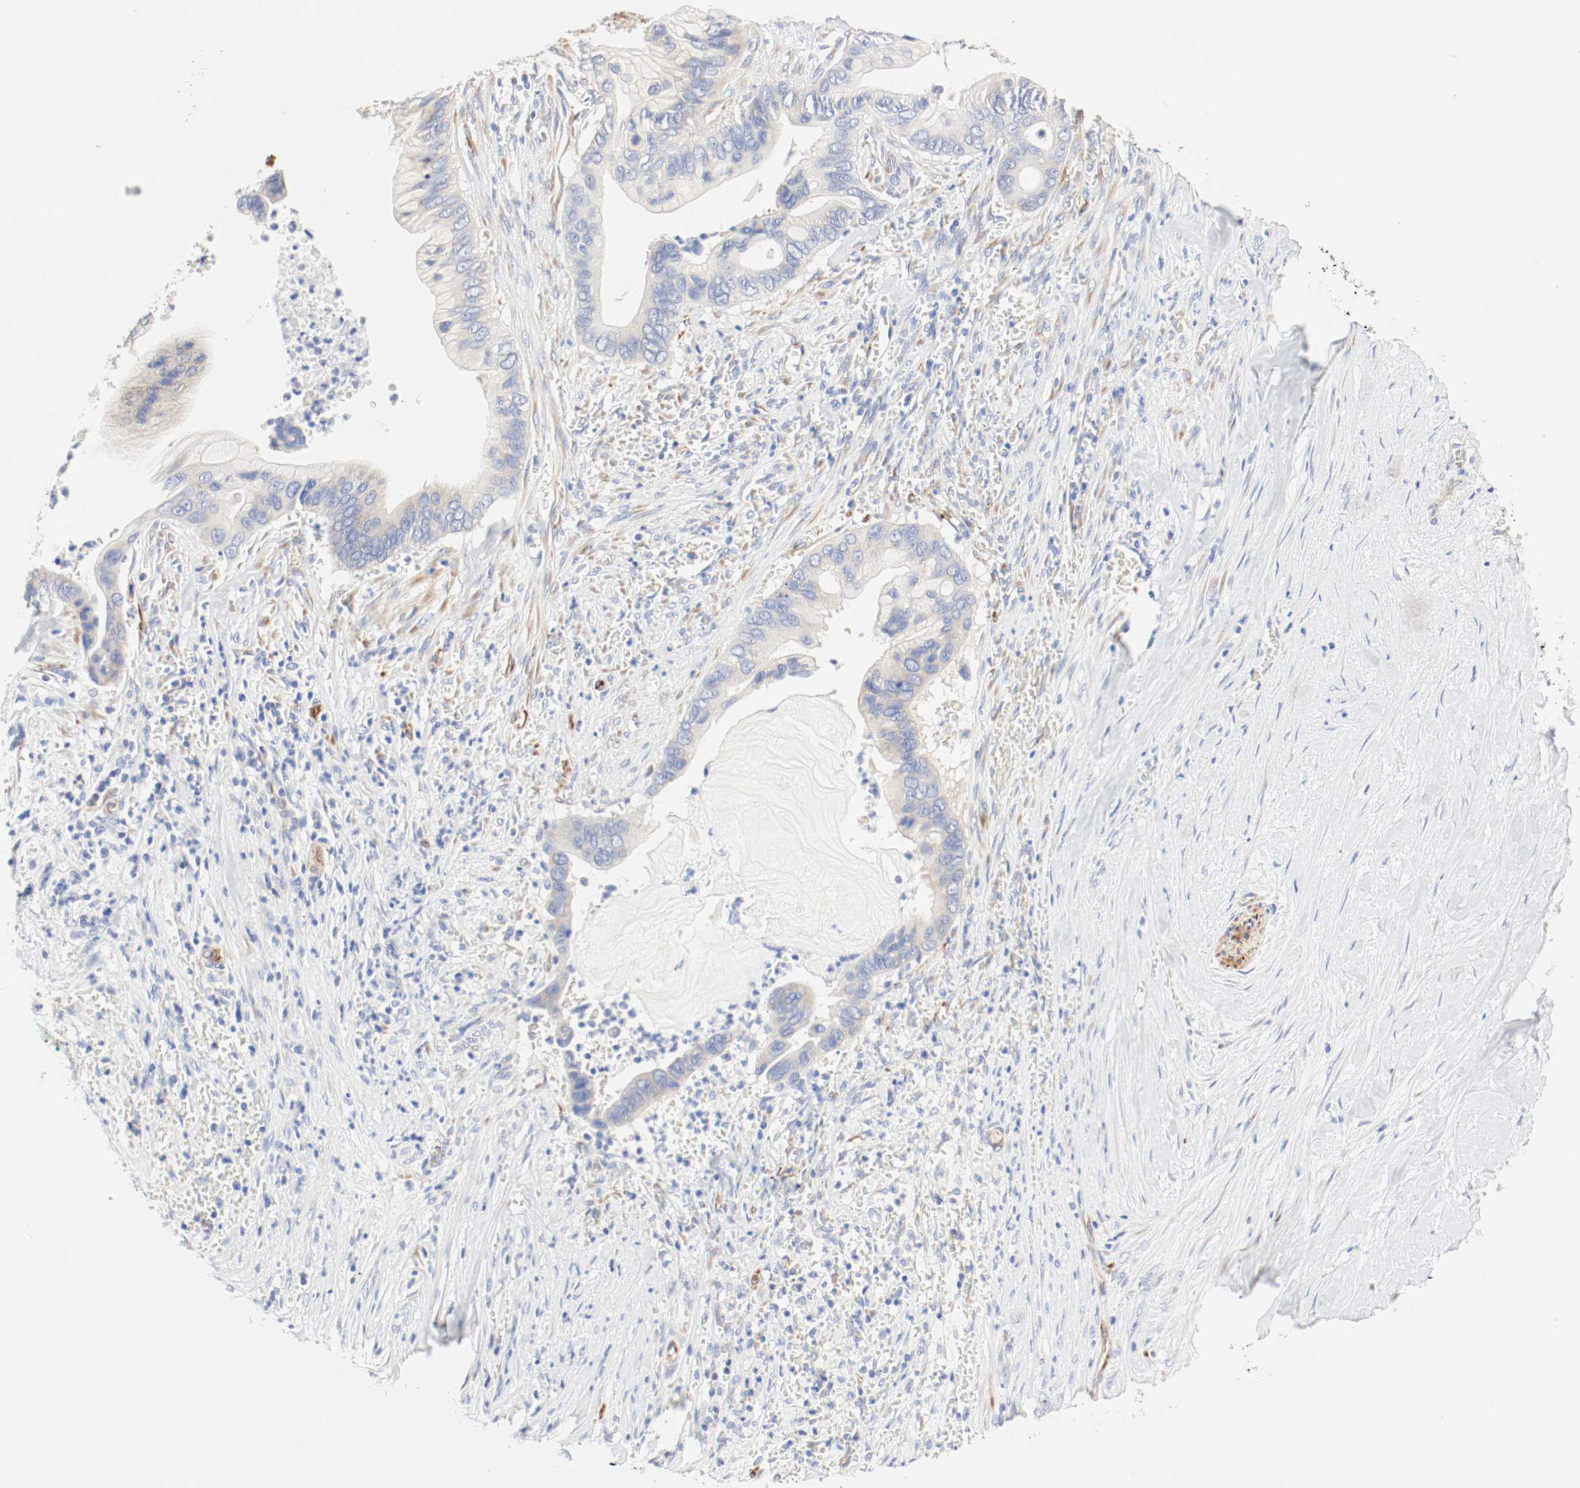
{"staining": {"intensity": "weak", "quantity": "25%-75%", "location": "cytoplasmic/membranous"}, "tissue": "pancreatic cancer", "cell_type": "Tumor cells", "image_type": "cancer", "snomed": [{"axis": "morphology", "description": "Adenocarcinoma, NOS"}, {"axis": "topography", "description": "Pancreas"}], "caption": "IHC photomicrograph of neoplastic tissue: human pancreatic cancer stained using immunohistochemistry demonstrates low levels of weak protein expression localized specifically in the cytoplasmic/membranous of tumor cells, appearing as a cytoplasmic/membranous brown color.", "gene": "GIT1", "patient": {"sex": "male", "age": 59}}